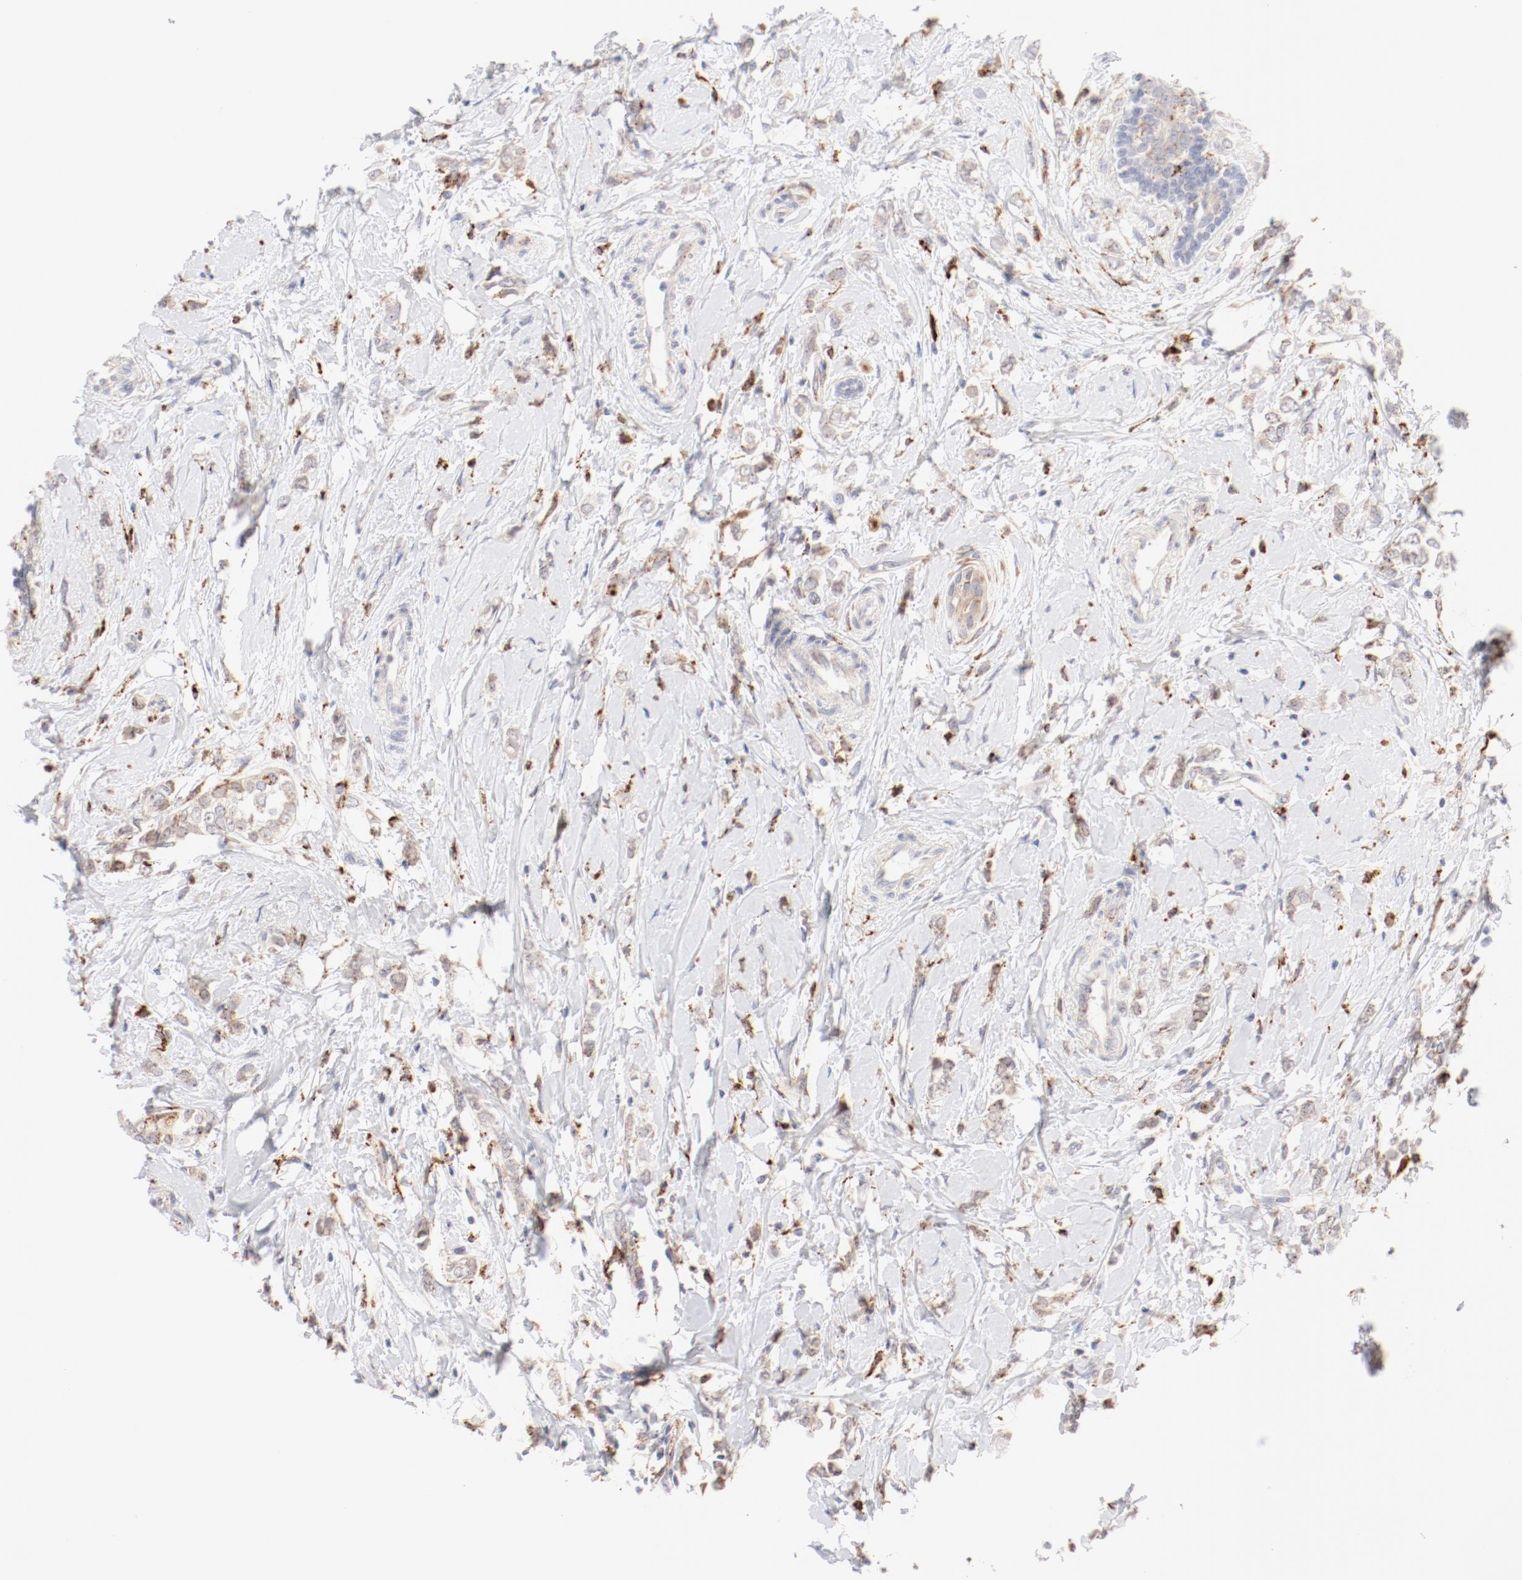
{"staining": {"intensity": "negative", "quantity": "none", "location": "none"}, "tissue": "breast cancer", "cell_type": "Tumor cells", "image_type": "cancer", "snomed": [{"axis": "morphology", "description": "Normal tissue, NOS"}, {"axis": "morphology", "description": "Lobular carcinoma"}, {"axis": "topography", "description": "Breast"}], "caption": "Immunohistochemistry (IHC) micrograph of neoplastic tissue: lobular carcinoma (breast) stained with DAB shows no significant protein expression in tumor cells.", "gene": "CTSH", "patient": {"sex": "female", "age": 47}}